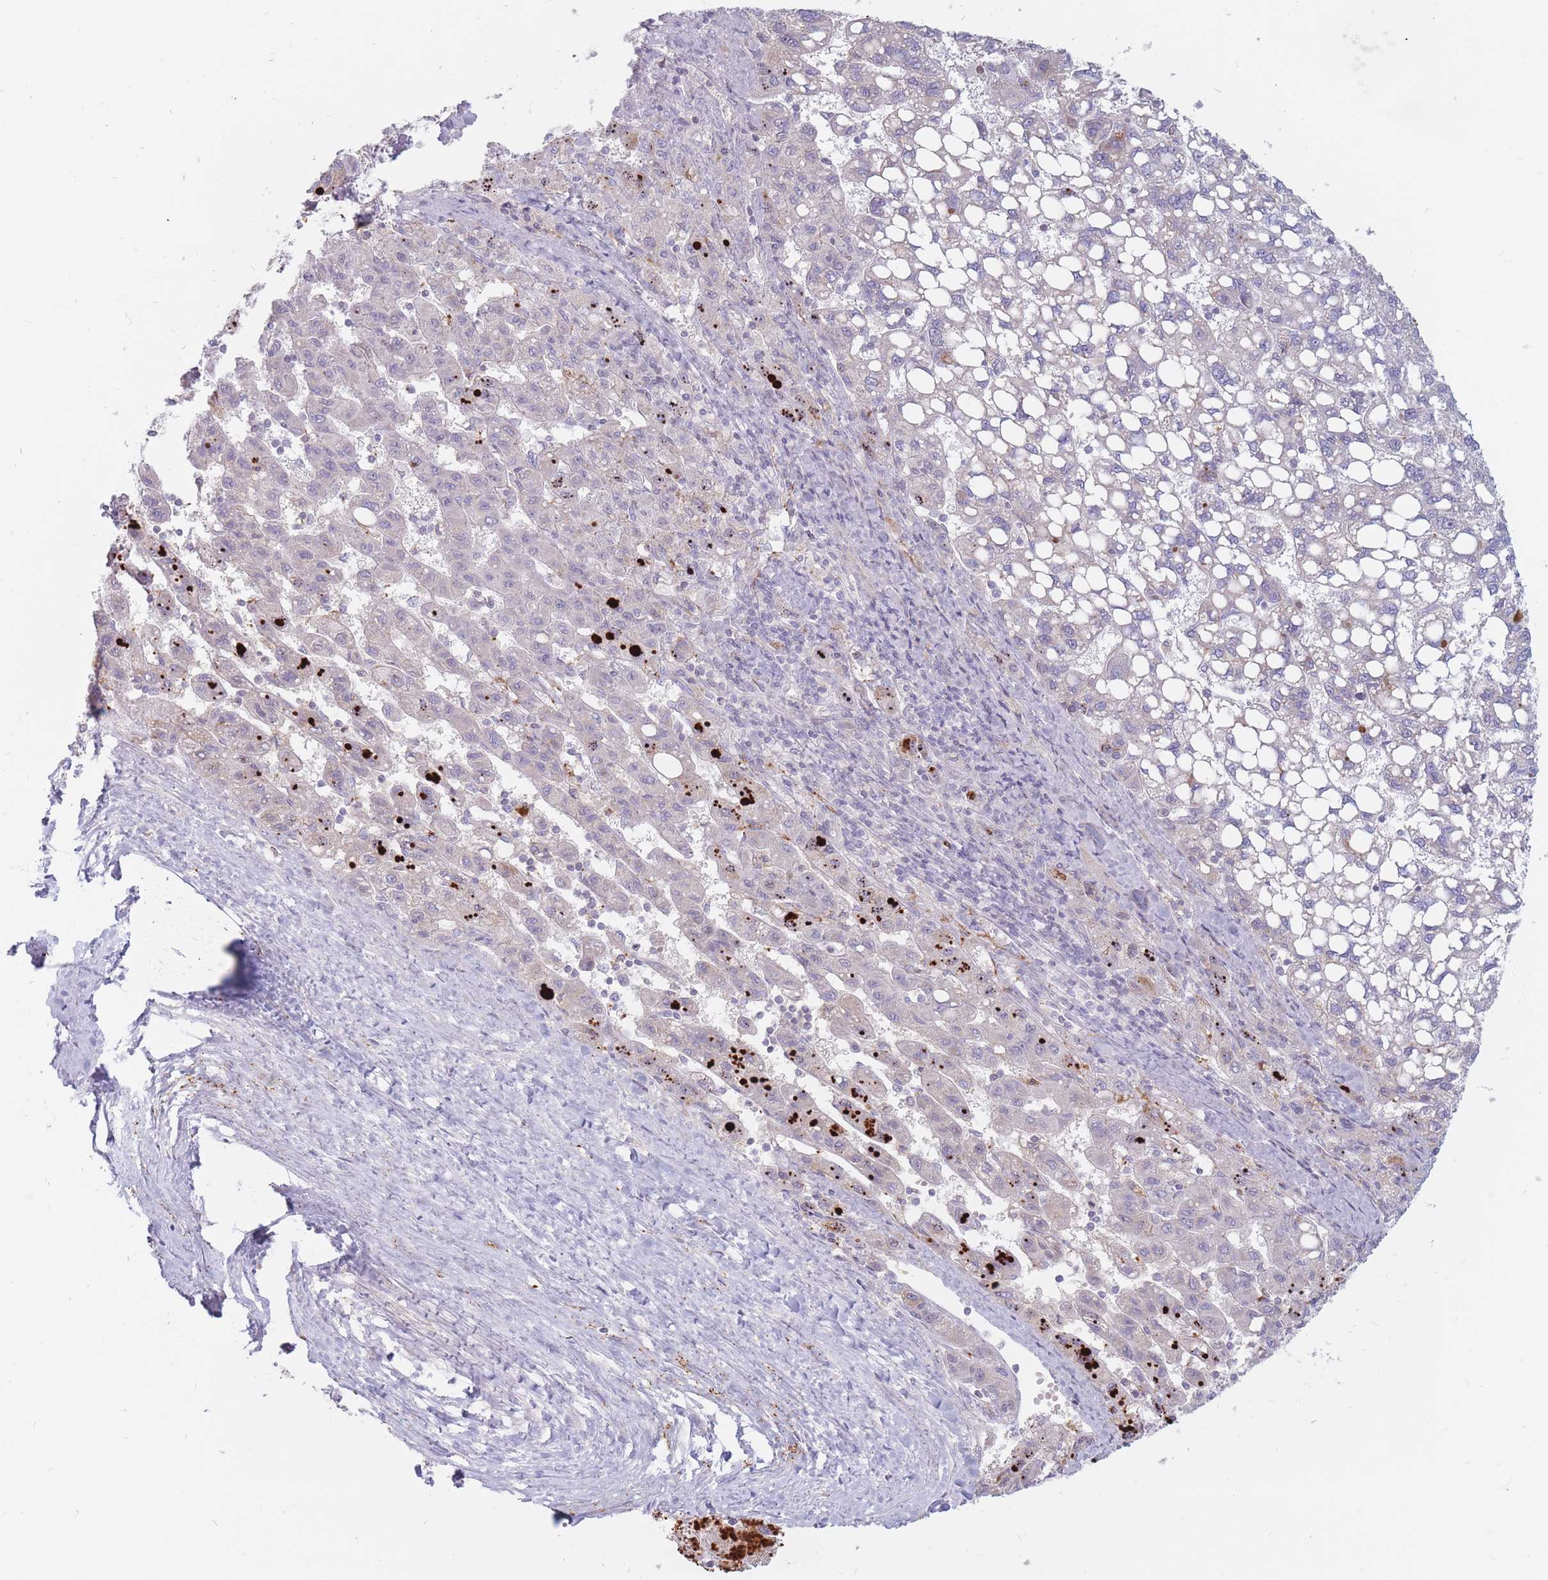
{"staining": {"intensity": "negative", "quantity": "none", "location": "none"}, "tissue": "liver cancer", "cell_type": "Tumor cells", "image_type": "cancer", "snomed": [{"axis": "morphology", "description": "Carcinoma, Hepatocellular, NOS"}, {"axis": "topography", "description": "Liver"}], "caption": "Immunohistochemical staining of human liver hepatocellular carcinoma reveals no significant positivity in tumor cells.", "gene": "PTGDR", "patient": {"sex": "female", "age": 82}}